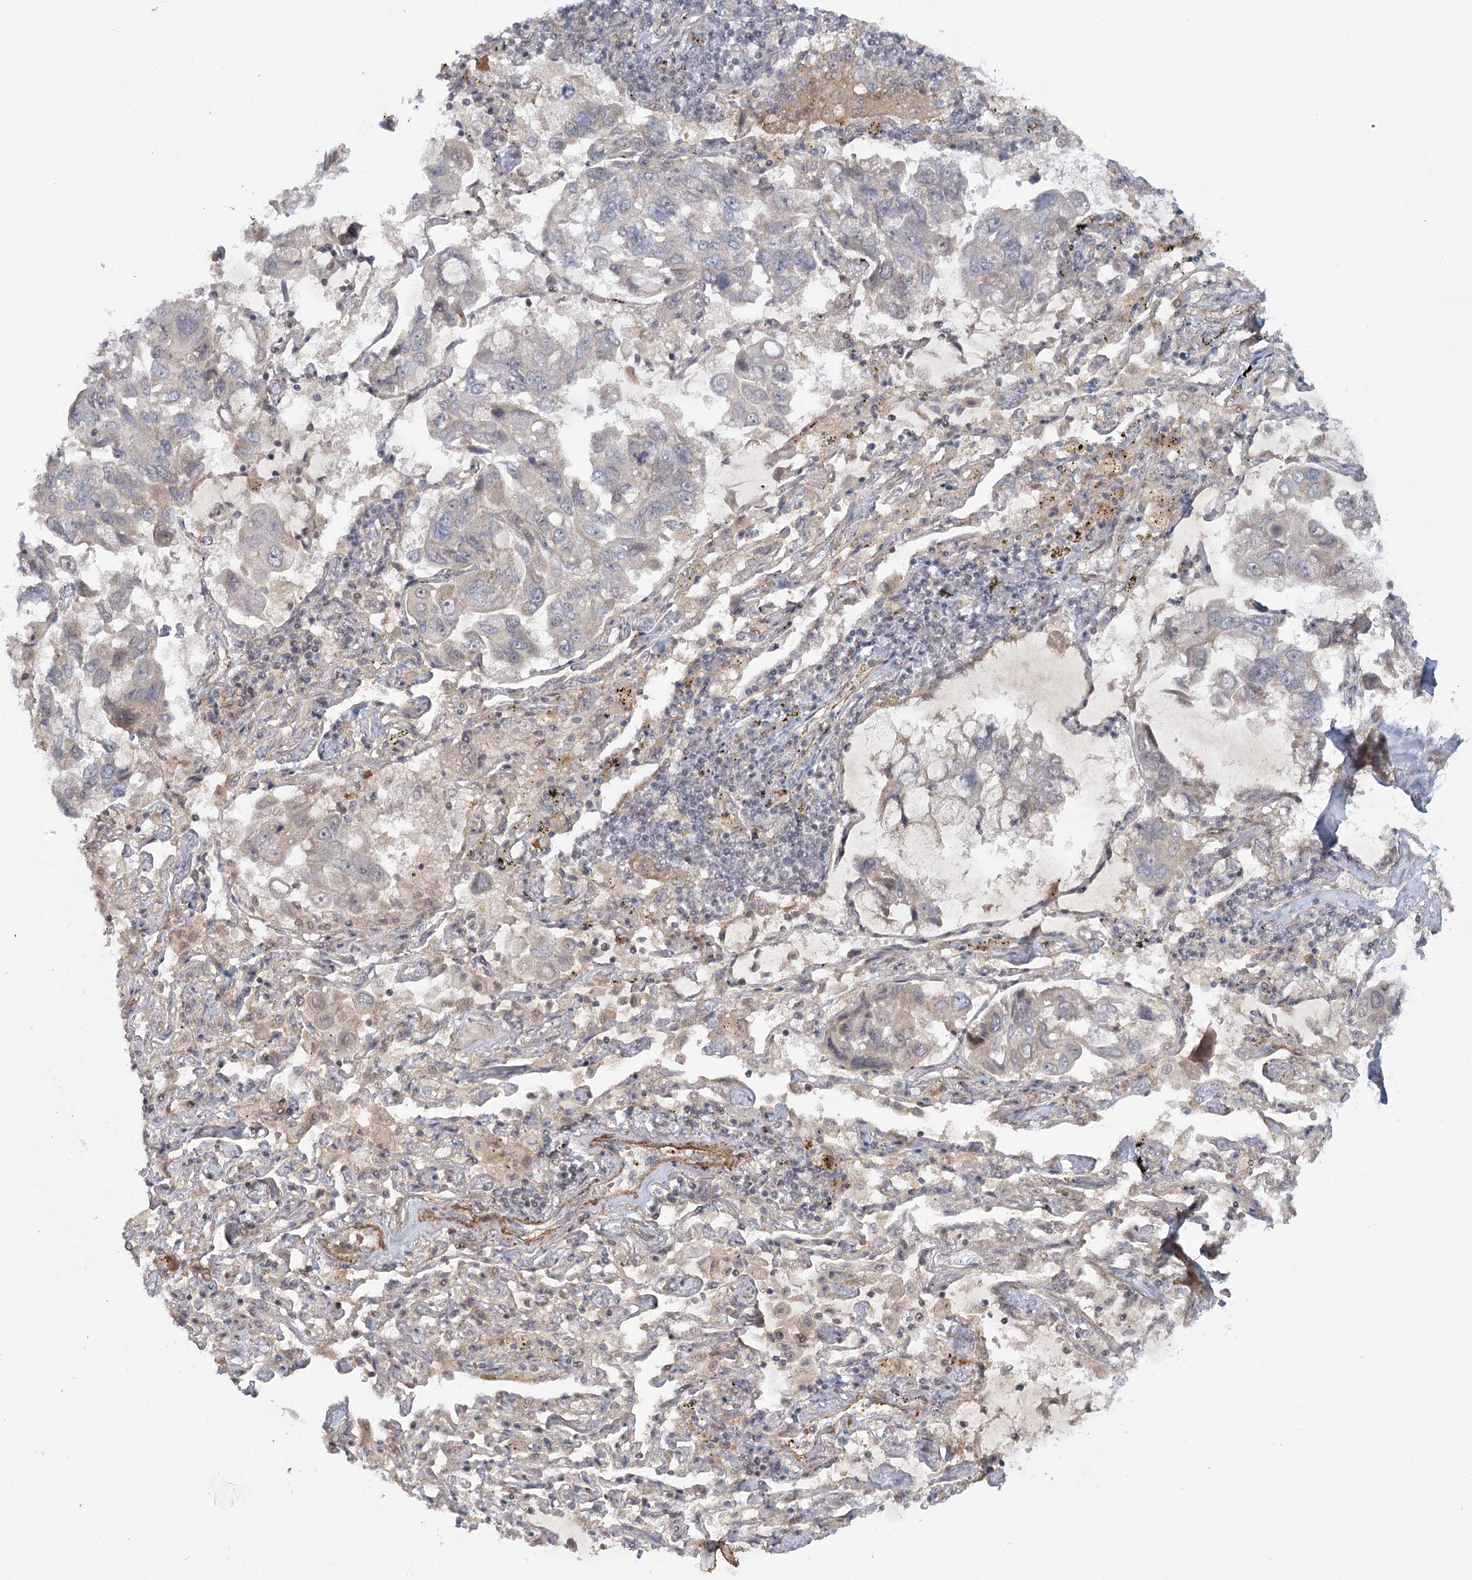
{"staining": {"intensity": "negative", "quantity": "none", "location": "none"}, "tissue": "lung cancer", "cell_type": "Tumor cells", "image_type": "cancer", "snomed": [{"axis": "morphology", "description": "Adenocarcinoma, NOS"}, {"axis": "topography", "description": "Lung"}], "caption": "DAB immunohistochemical staining of lung cancer (adenocarcinoma) displays no significant staining in tumor cells.", "gene": "SH2D3A", "patient": {"sex": "male", "age": 64}}